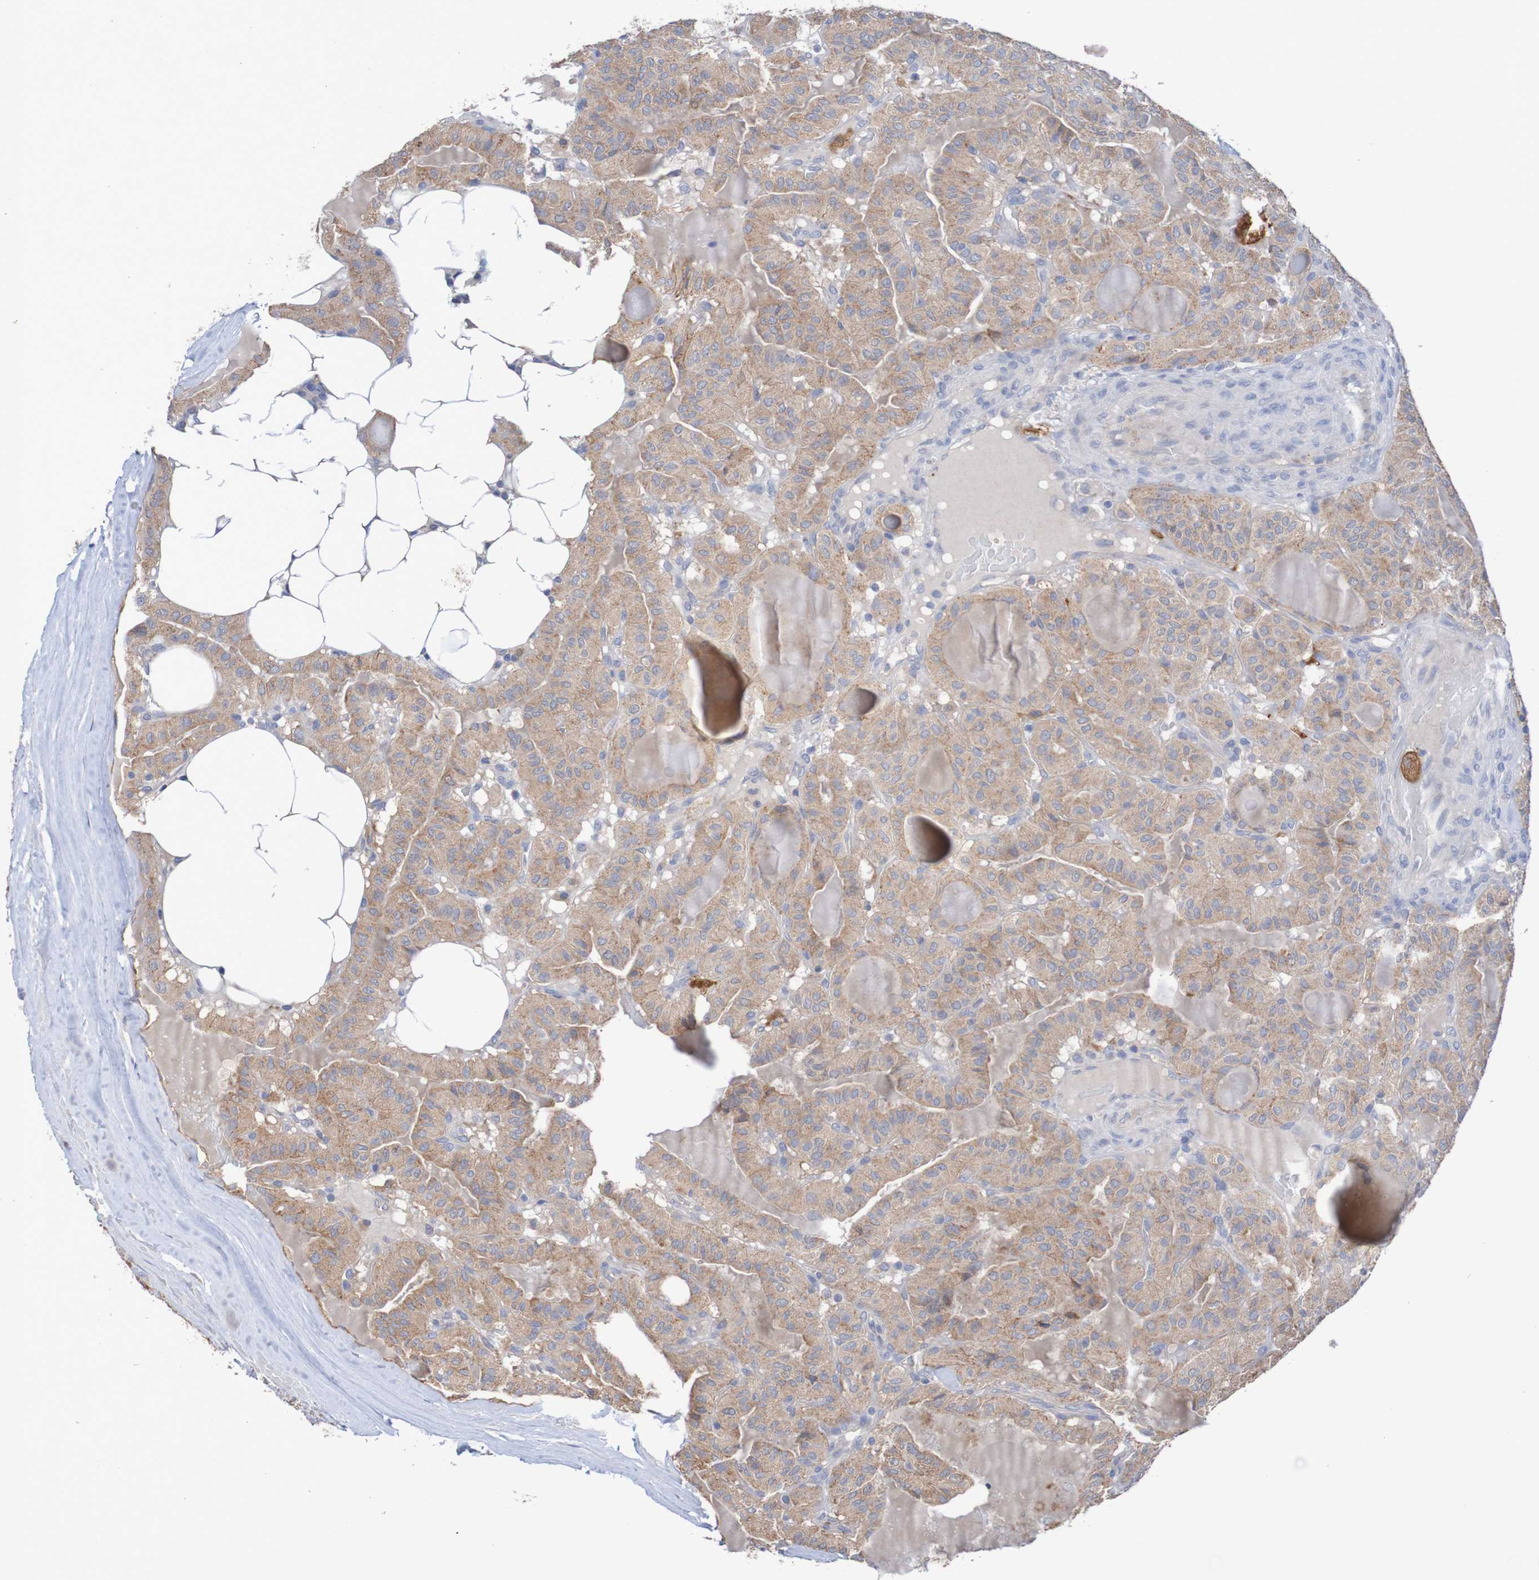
{"staining": {"intensity": "weak", "quantity": ">75%", "location": "cytoplasmic/membranous"}, "tissue": "thyroid cancer", "cell_type": "Tumor cells", "image_type": "cancer", "snomed": [{"axis": "morphology", "description": "Papillary adenocarcinoma, NOS"}, {"axis": "topography", "description": "Thyroid gland"}], "caption": "Thyroid papillary adenocarcinoma was stained to show a protein in brown. There is low levels of weak cytoplasmic/membranous staining in about >75% of tumor cells. (Stains: DAB (3,3'-diaminobenzidine) in brown, nuclei in blue, Microscopy: brightfield microscopy at high magnification).", "gene": "PHYH", "patient": {"sex": "male", "age": 77}}